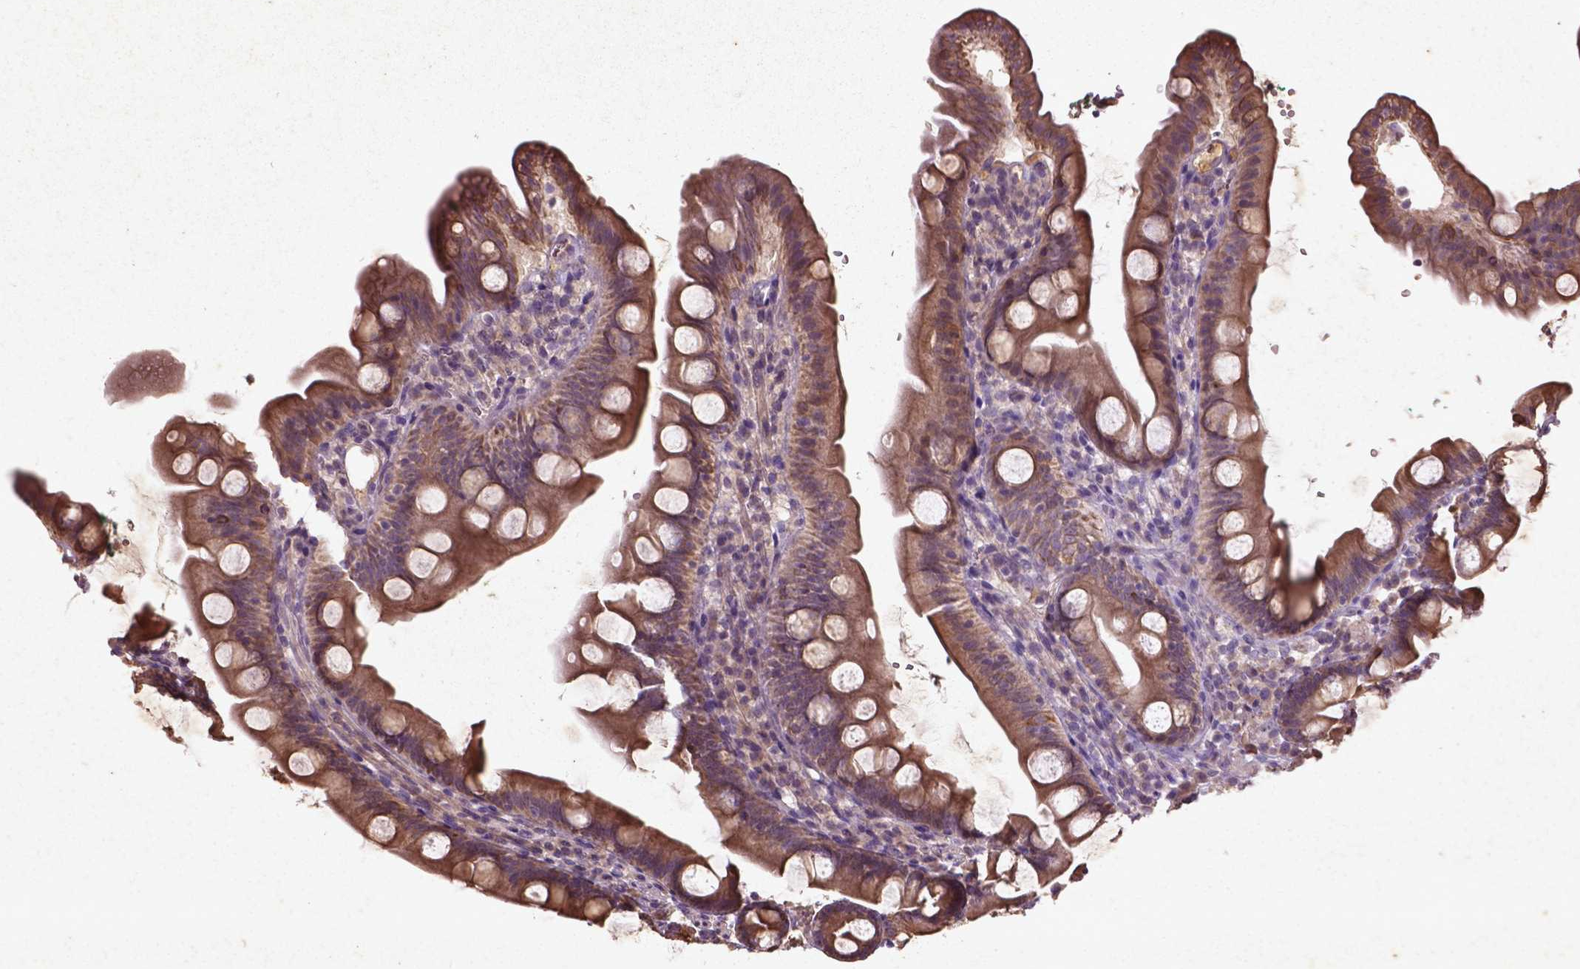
{"staining": {"intensity": "moderate", "quantity": ">75%", "location": "cytoplasmic/membranous"}, "tissue": "duodenum", "cell_type": "Glandular cells", "image_type": "normal", "snomed": [{"axis": "morphology", "description": "Normal tissue, NOS"}, {"axis": "topography", "description": "Duodenum"}], "caption": "A high-resolution photomicrograph shows immunohistochemistry staining of benign duodenum, which exhibits moderate cytoplasmic/membranous staining in about >75% of glandular cells. Nuclei are stained in blue.", "gene": "COQ2", "patient": {"sex": "female", "age": 67}}